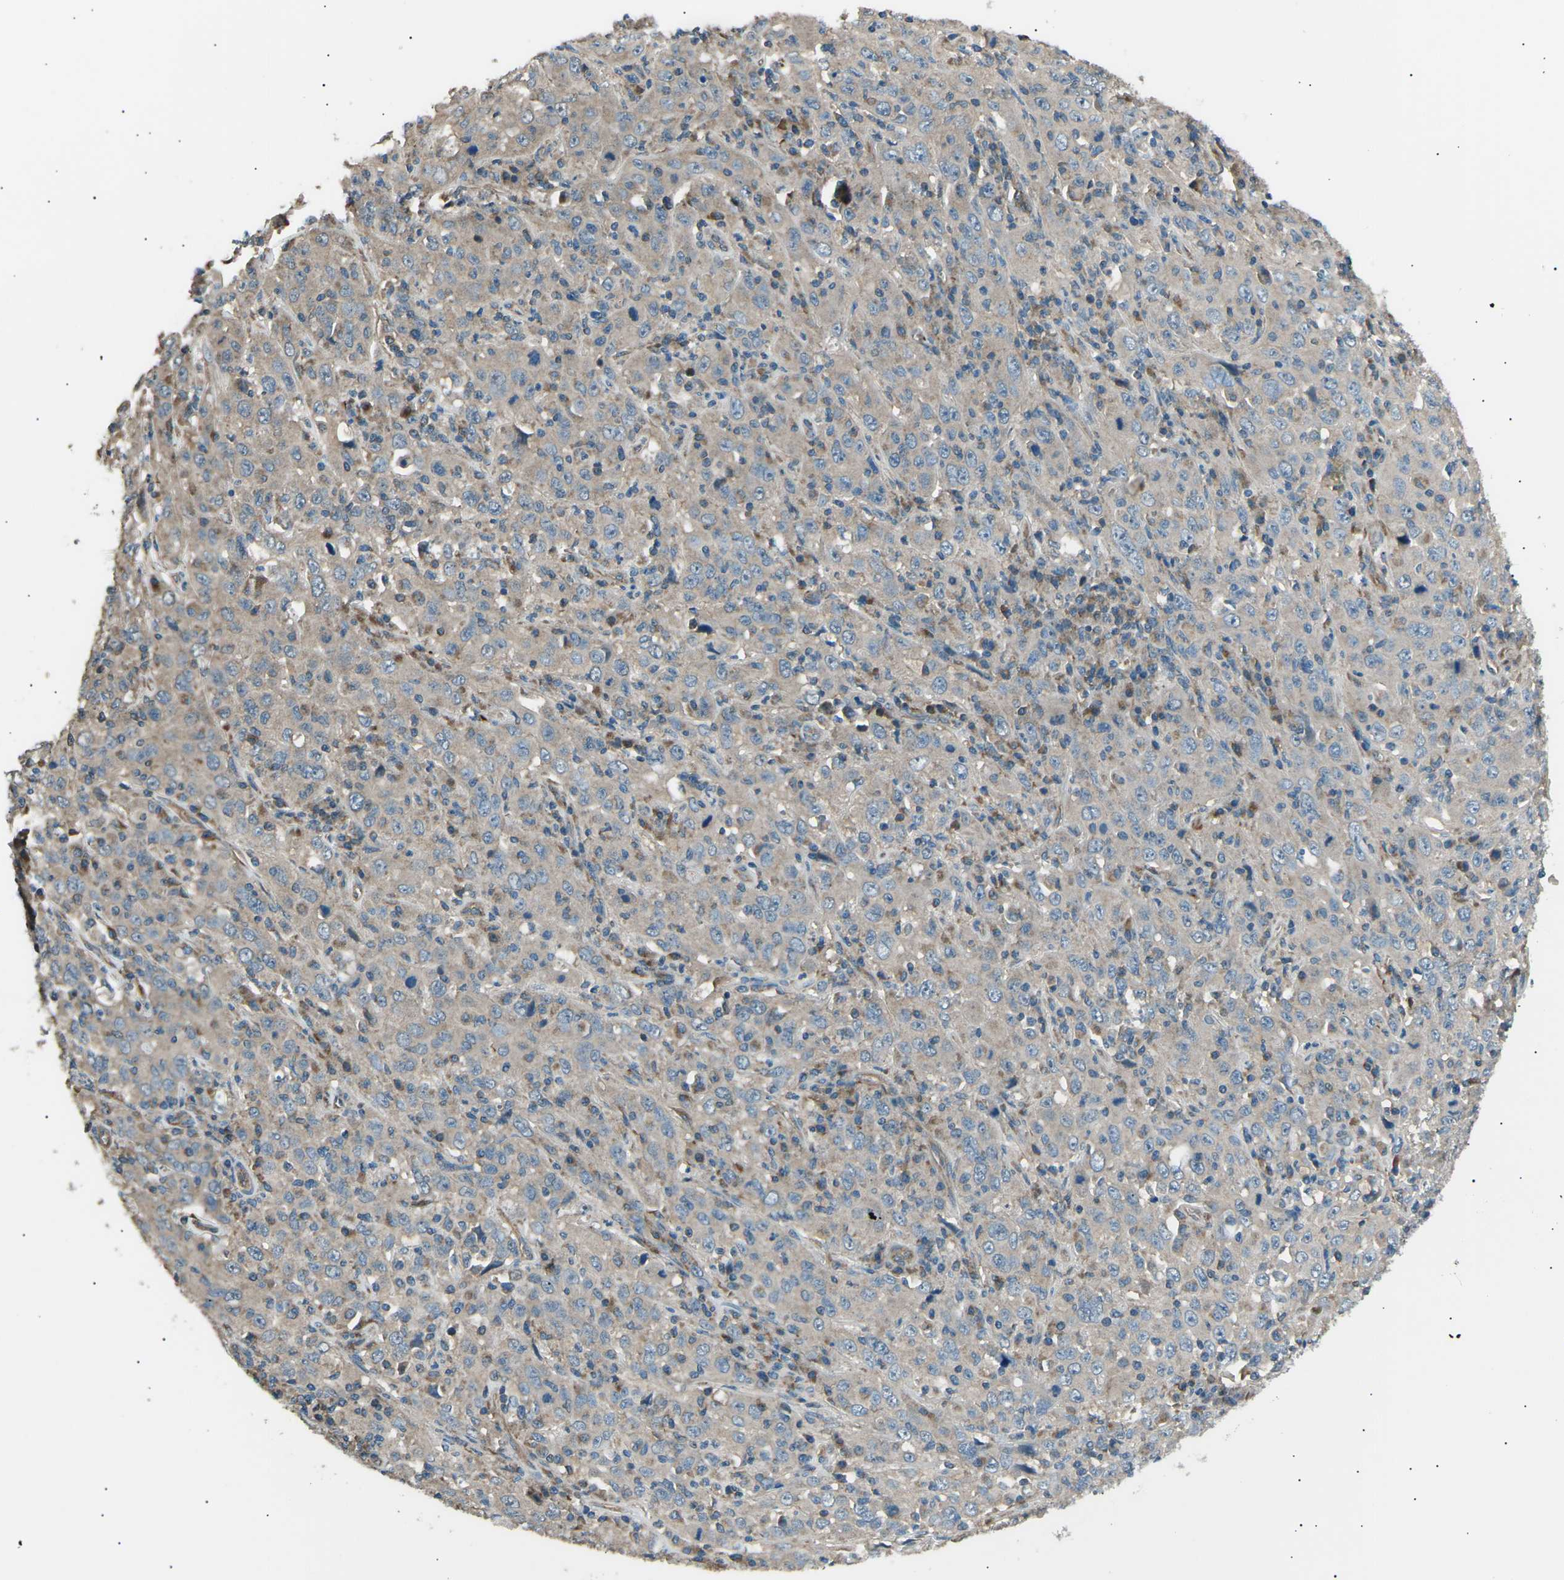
{"staining": {"intensity": "weak", "quantity": "<25%", "location": "cytoplasmic/membranous"}, "tissue": "cervical cancer", "cell_type": "Tumor cells", "image_type": "cancer", "snomed": [{"axis": "morphology", "description": "Squamous cell carcinoma, NOS"}, {"axis": "topography", "description": "Cervix"}], "caption": "The micrograph exhibits no staining of tumor cells in cervical cancer (squamous cell carcinoma).", "gene": "SLK", "patient": {"sex": "female", "age": 46}}